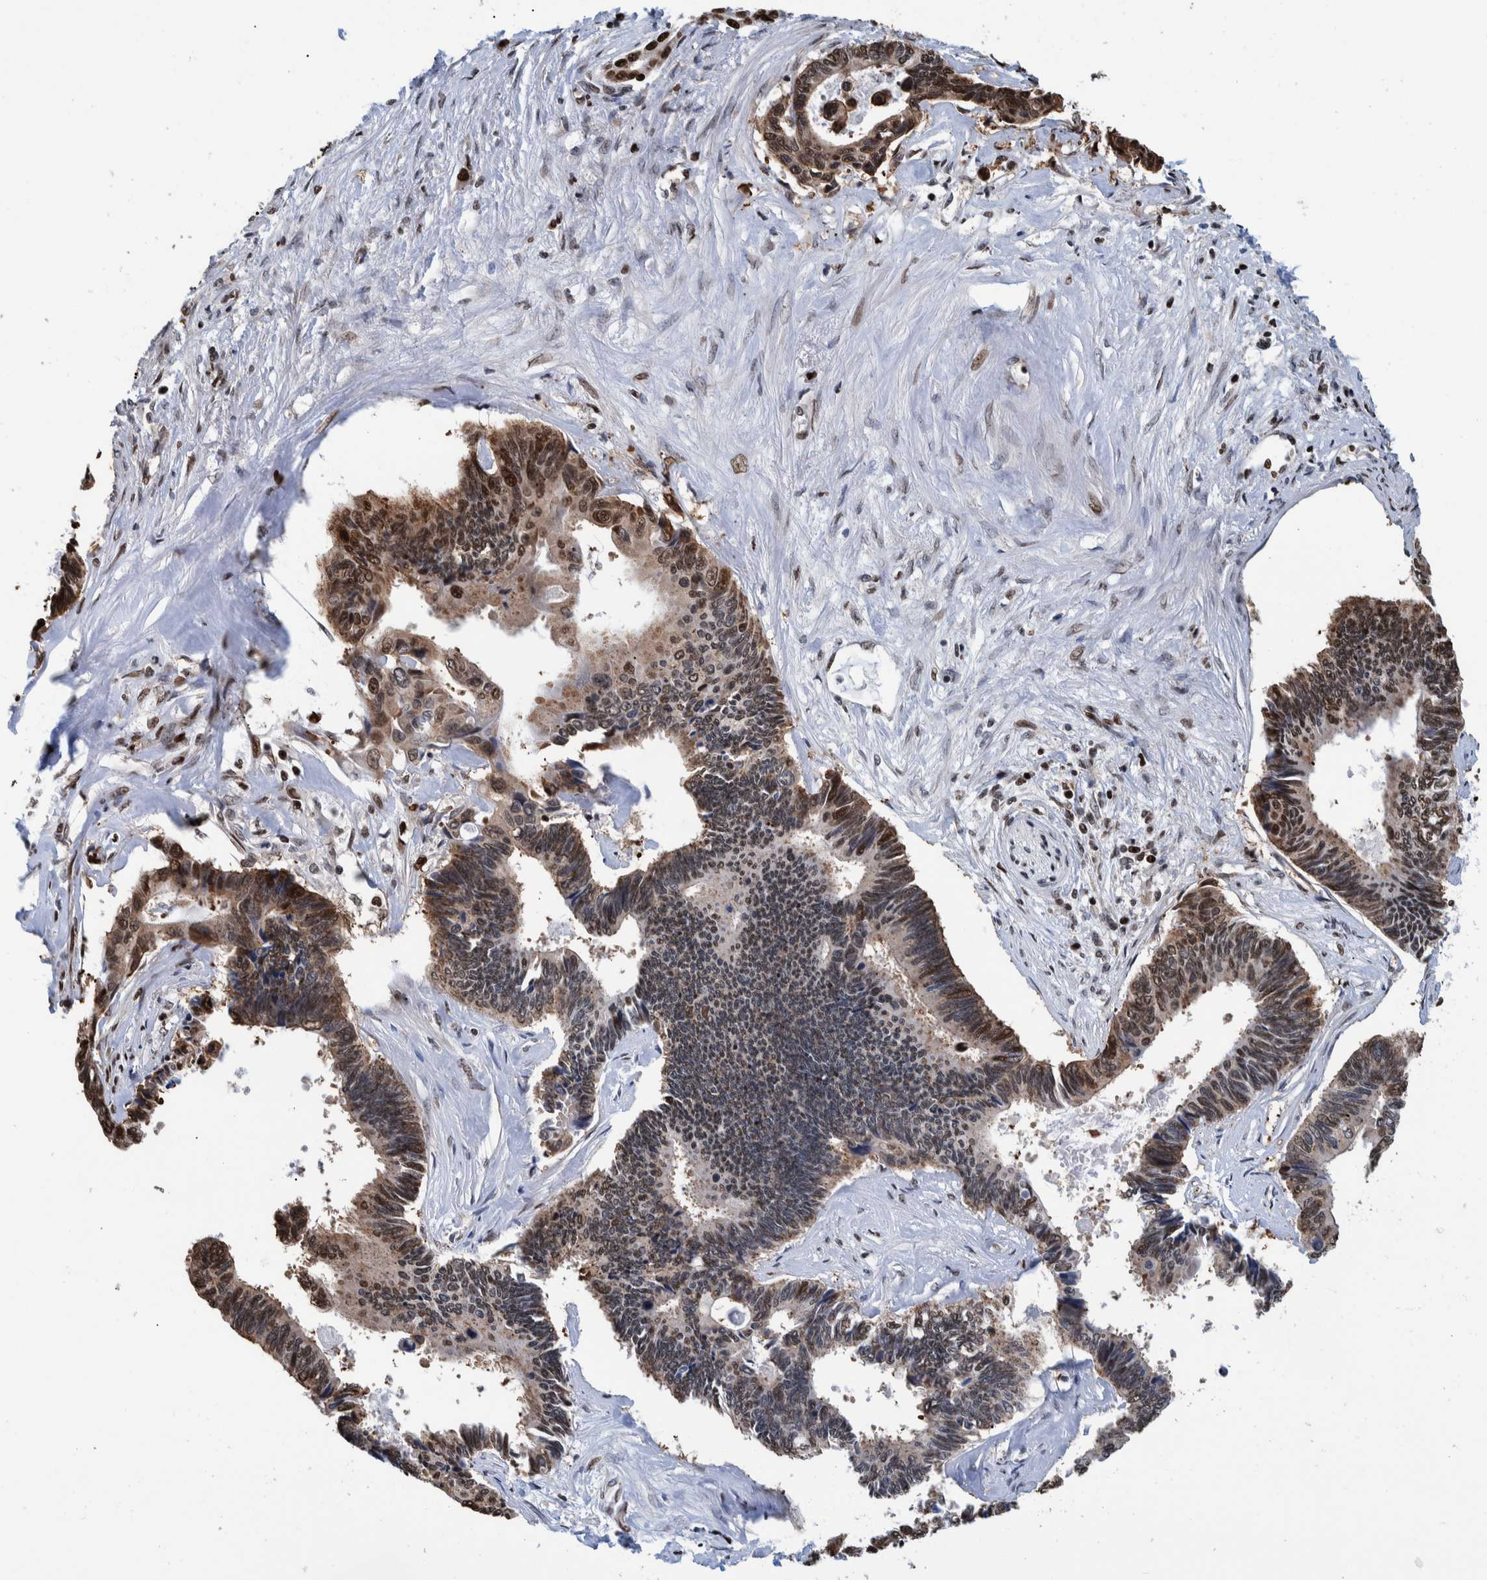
{"staining": {"intensity": "strong", "quantity": ">75%", "location": "cytoplasmic/membranous,nuclear"}, "tissue": "pancreatic cancer", "cell_type": "Tumor cells", "image_type": "cancer", "snomed": [{"axis": "morphology", "description": "Adenocarcinoma, NOS"}, {"axis": "topography", "description": "Pancreas"}], "caption": "There is high levels of strong cytoplasmic/membranous and nuclear expression in tumor cells of adenocarcinoma (pancreatic), as demonstrated by immunohistochemical staining (brown color).", "gene": "HEATR9", "patient": {"sex": "female", "age": 70}}